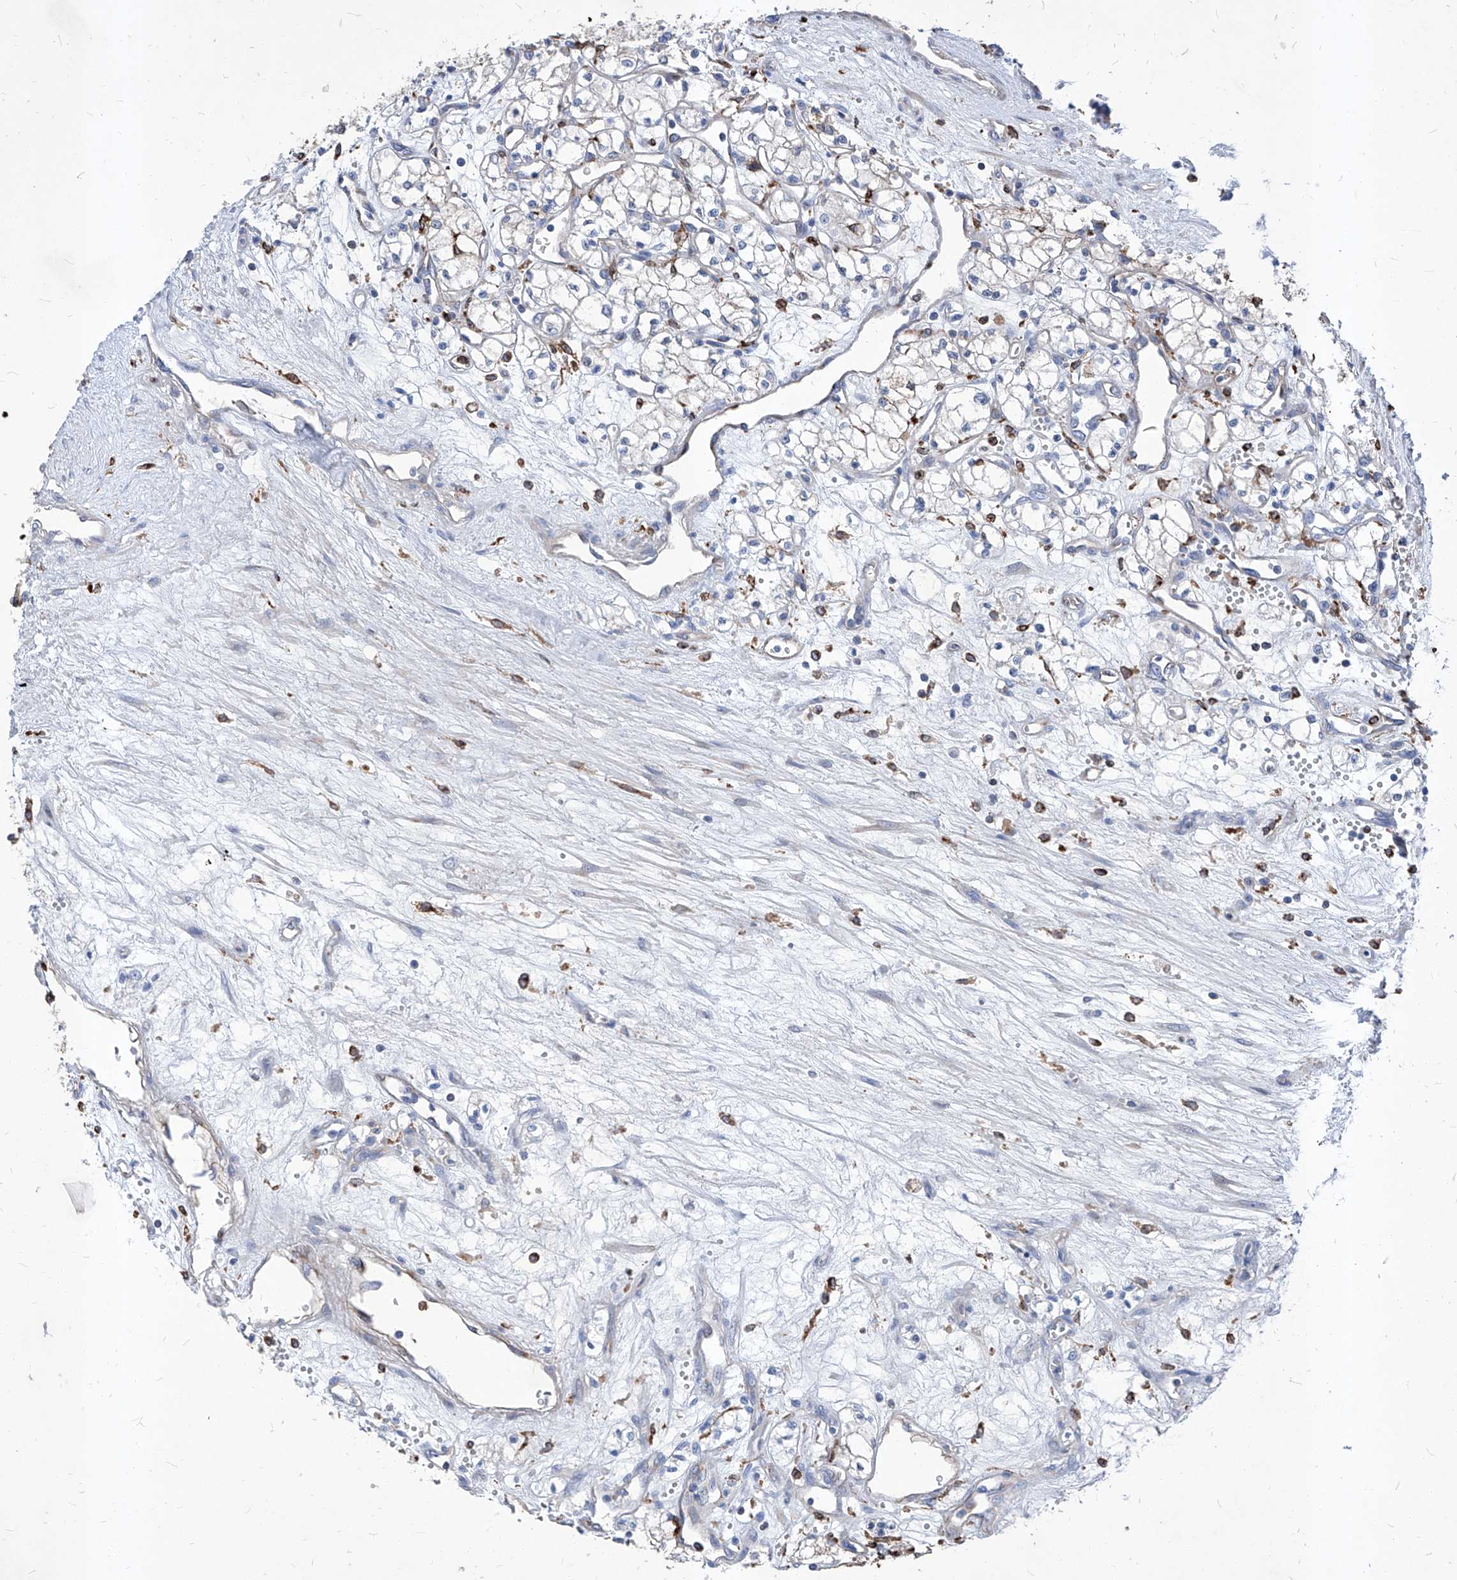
{"staining": {"intensity": "negative", "quantity": "none", "location": "none"}, "tissue": "renal cancer", "cell_type": "Tumor cells", "image_type": "cancer", "snomed": [{"axis": "morphology", "description": "Adenocarcinoma, NOS"}, {"axis": "topography", "description": "Kidney"}], "caption": "DAB (3,3'-diaminobenzidine) immunohistochemical staining of renal cancer (adenocarcinoma) shows no significant staining in tumor cells.", "gene": "UBOX5", "patient": {"sex": "male", "age": 59}}